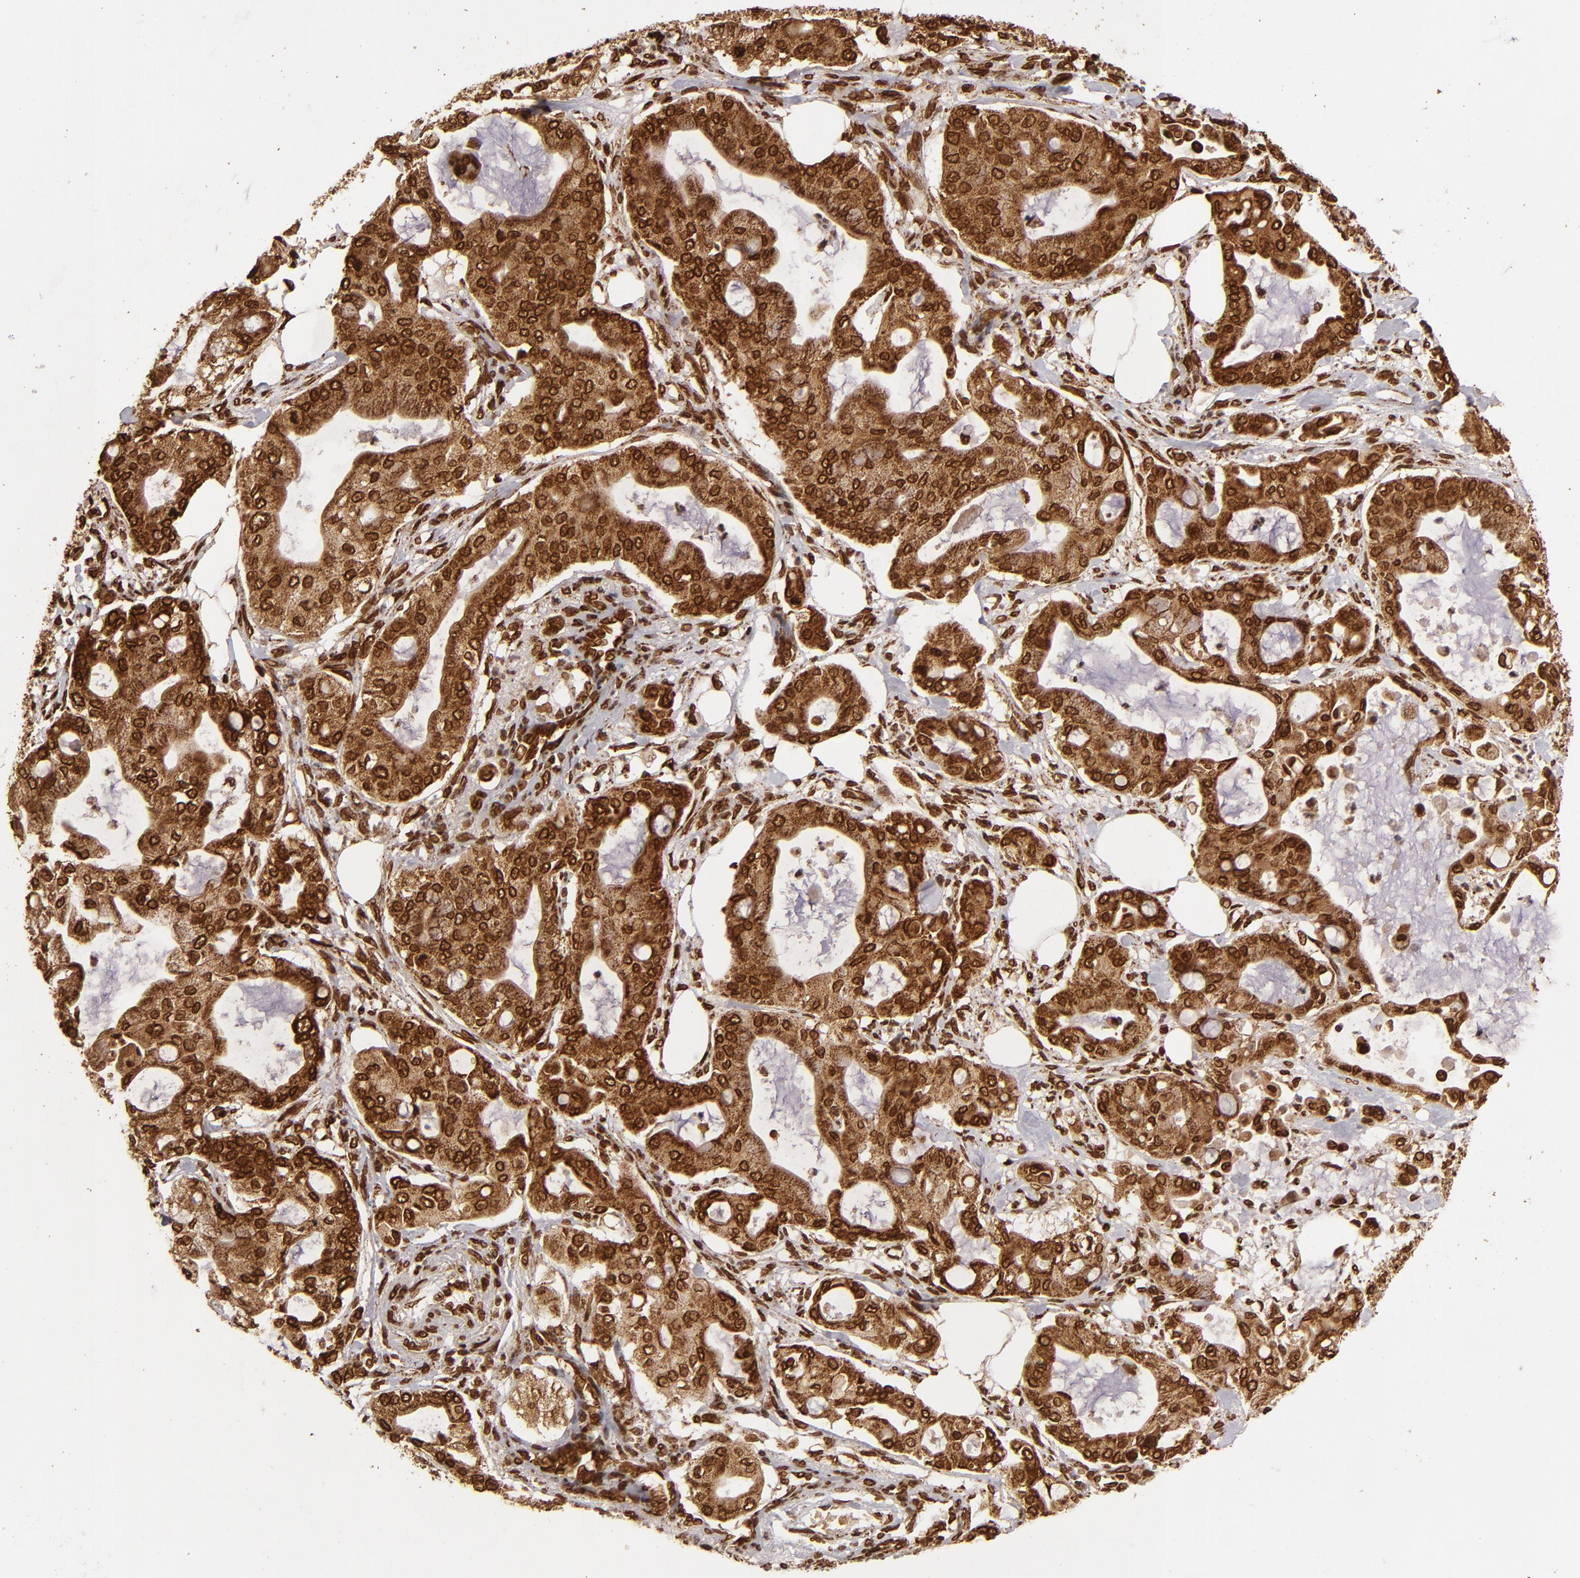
{"staining": {"intensity": "strong", "quantity": ">75%", "location": "cytoplasmic/membranous,nuclear"}, "tissue": "pancreatic cancer", "cell_type": "Tumor cells", "image_type": "cancer", "snomed": [{"axis": "morphology", "description": "Adenocarcinoma, NOS"}, {"axis": "morphology", "description": "Adenocarcinoma, metastatic, NOS"}, {"axis": "topography", "description": "Lymph node"}, {"axis": "topography", "description": "Pancreas"}, {"axis": "topography", "description": "Duodenum"}], "caption": "Human metastatic adenocarcinoma (pancreatic) stained with a protein marker demonstrates strong staining in tumor cells.", "gene": "CUL3", "patient": {"sex": "female", "age": 64}}